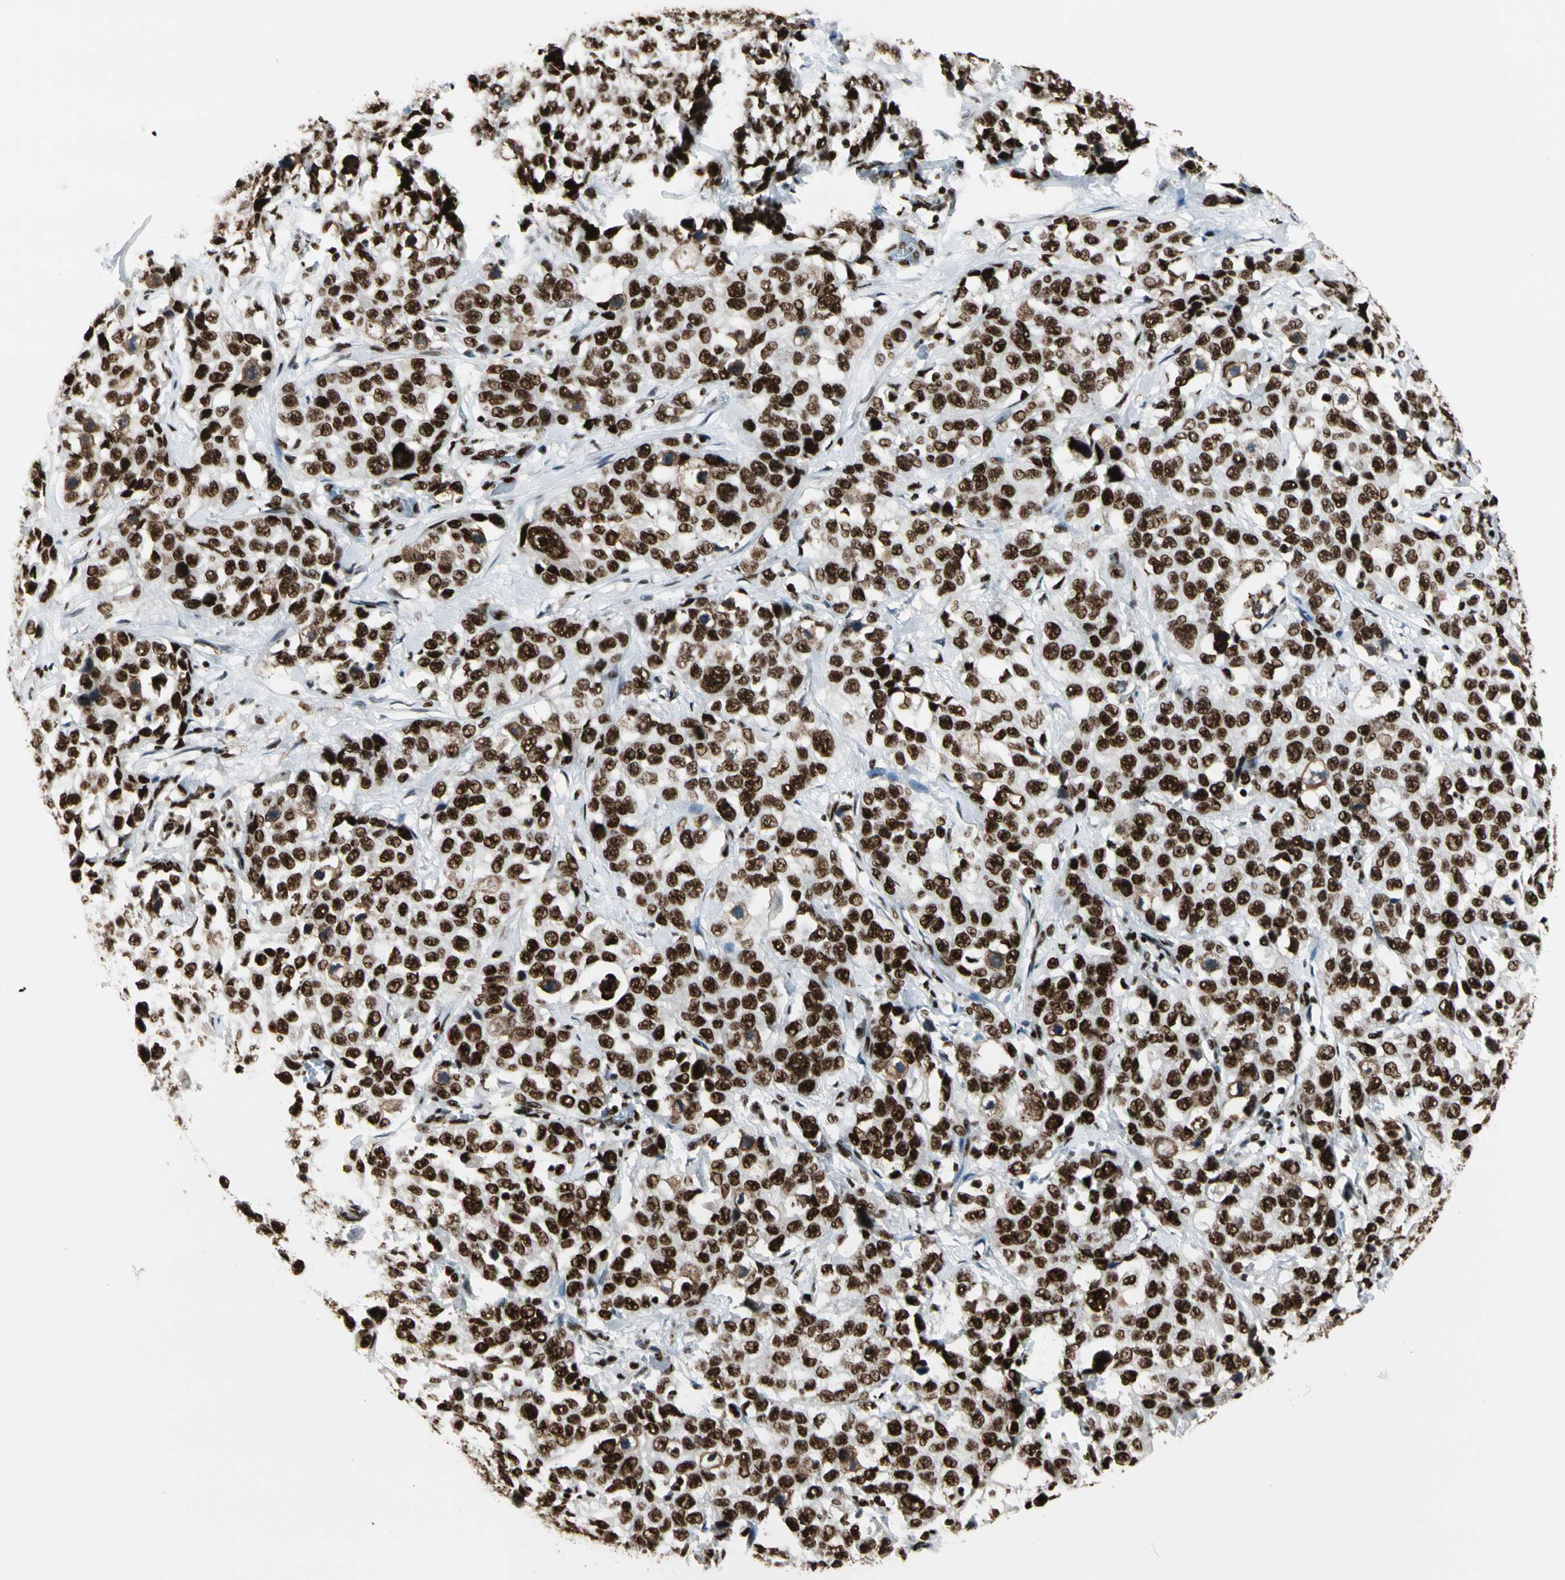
{"staining": {"intensity": "strong", "quantity": ">75%", "location": "nuclear"}, "tissue": "stomach cancer", "cell_type": "Tumor cells", "image_type": "cancer", "snomed": [{"axis": "morphology", "description": "Normal tissue, NOS"}, {"axis": "morphology", "description": "Adenocarcinoma, NOS"}, {"axis": "topography", "description": "Stomach"}], "caption": "Immunohistochemistry micrograph of human stomach cancer (adenocarcinoma) stained for a protein (brown), which demonstrates high levels of strong nuclear staining in about >75% of tumor cells.", "gene": "CCAR1", "patient": {"sex": "male", "age": 48}}